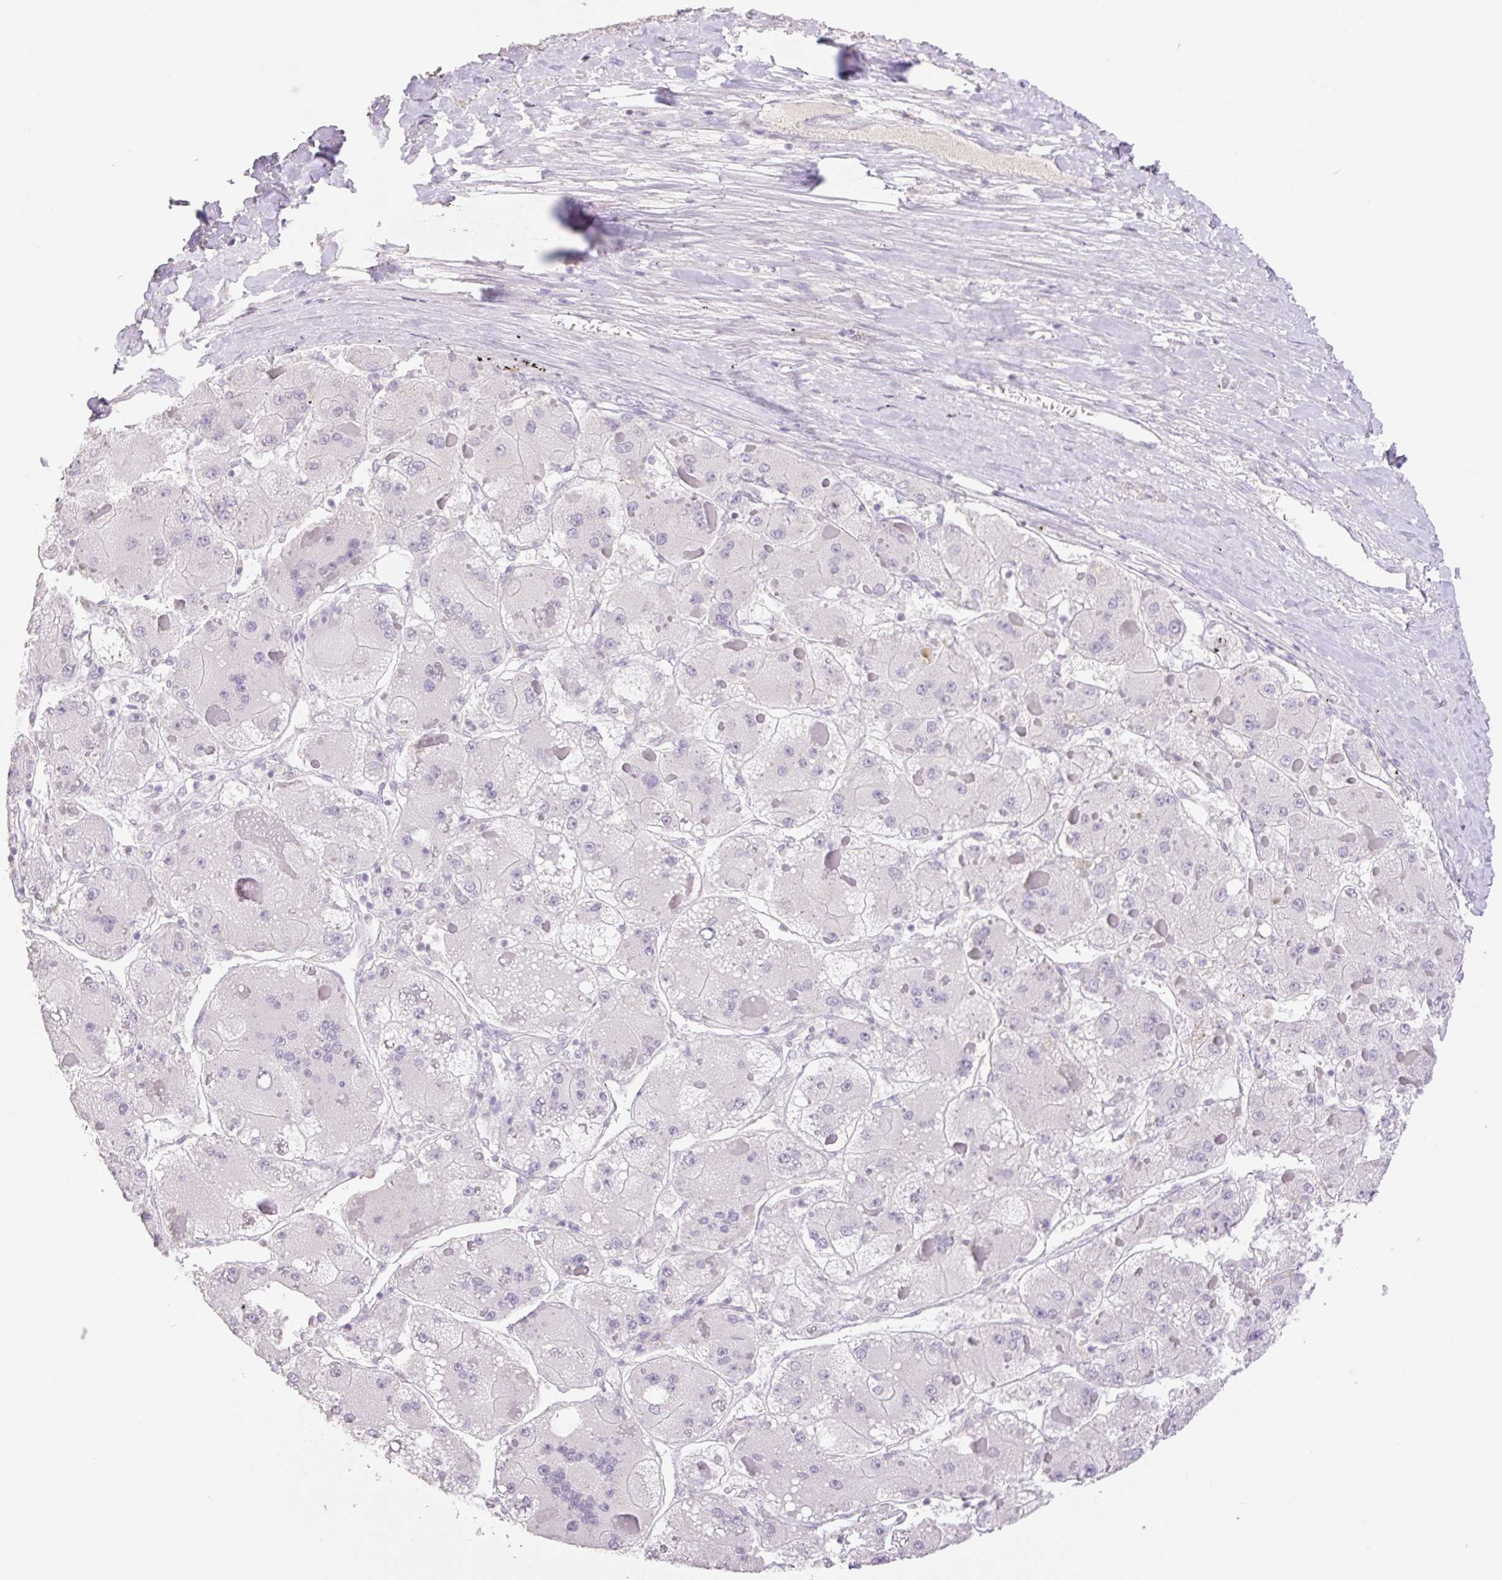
{"staining": {"intensity": "negative", "quantity": "none", "location": "none"}, "tissue": "liver cancer", "cell_type": "Tumor cells", "image_type": "cancer", "snomed": [{"axis": "morphology", "description": "Carcinoma, Hepatocellular, NOS"}, {"axis": "topography", "description": "Liver"}], "caption": "Hepatocellular carcinoma (liver) was stained to show a protein in brown. There is no significant staining in tumor cells.", "gene": "HCRTR2", "patient": {"sex": "female", "age": 73}}